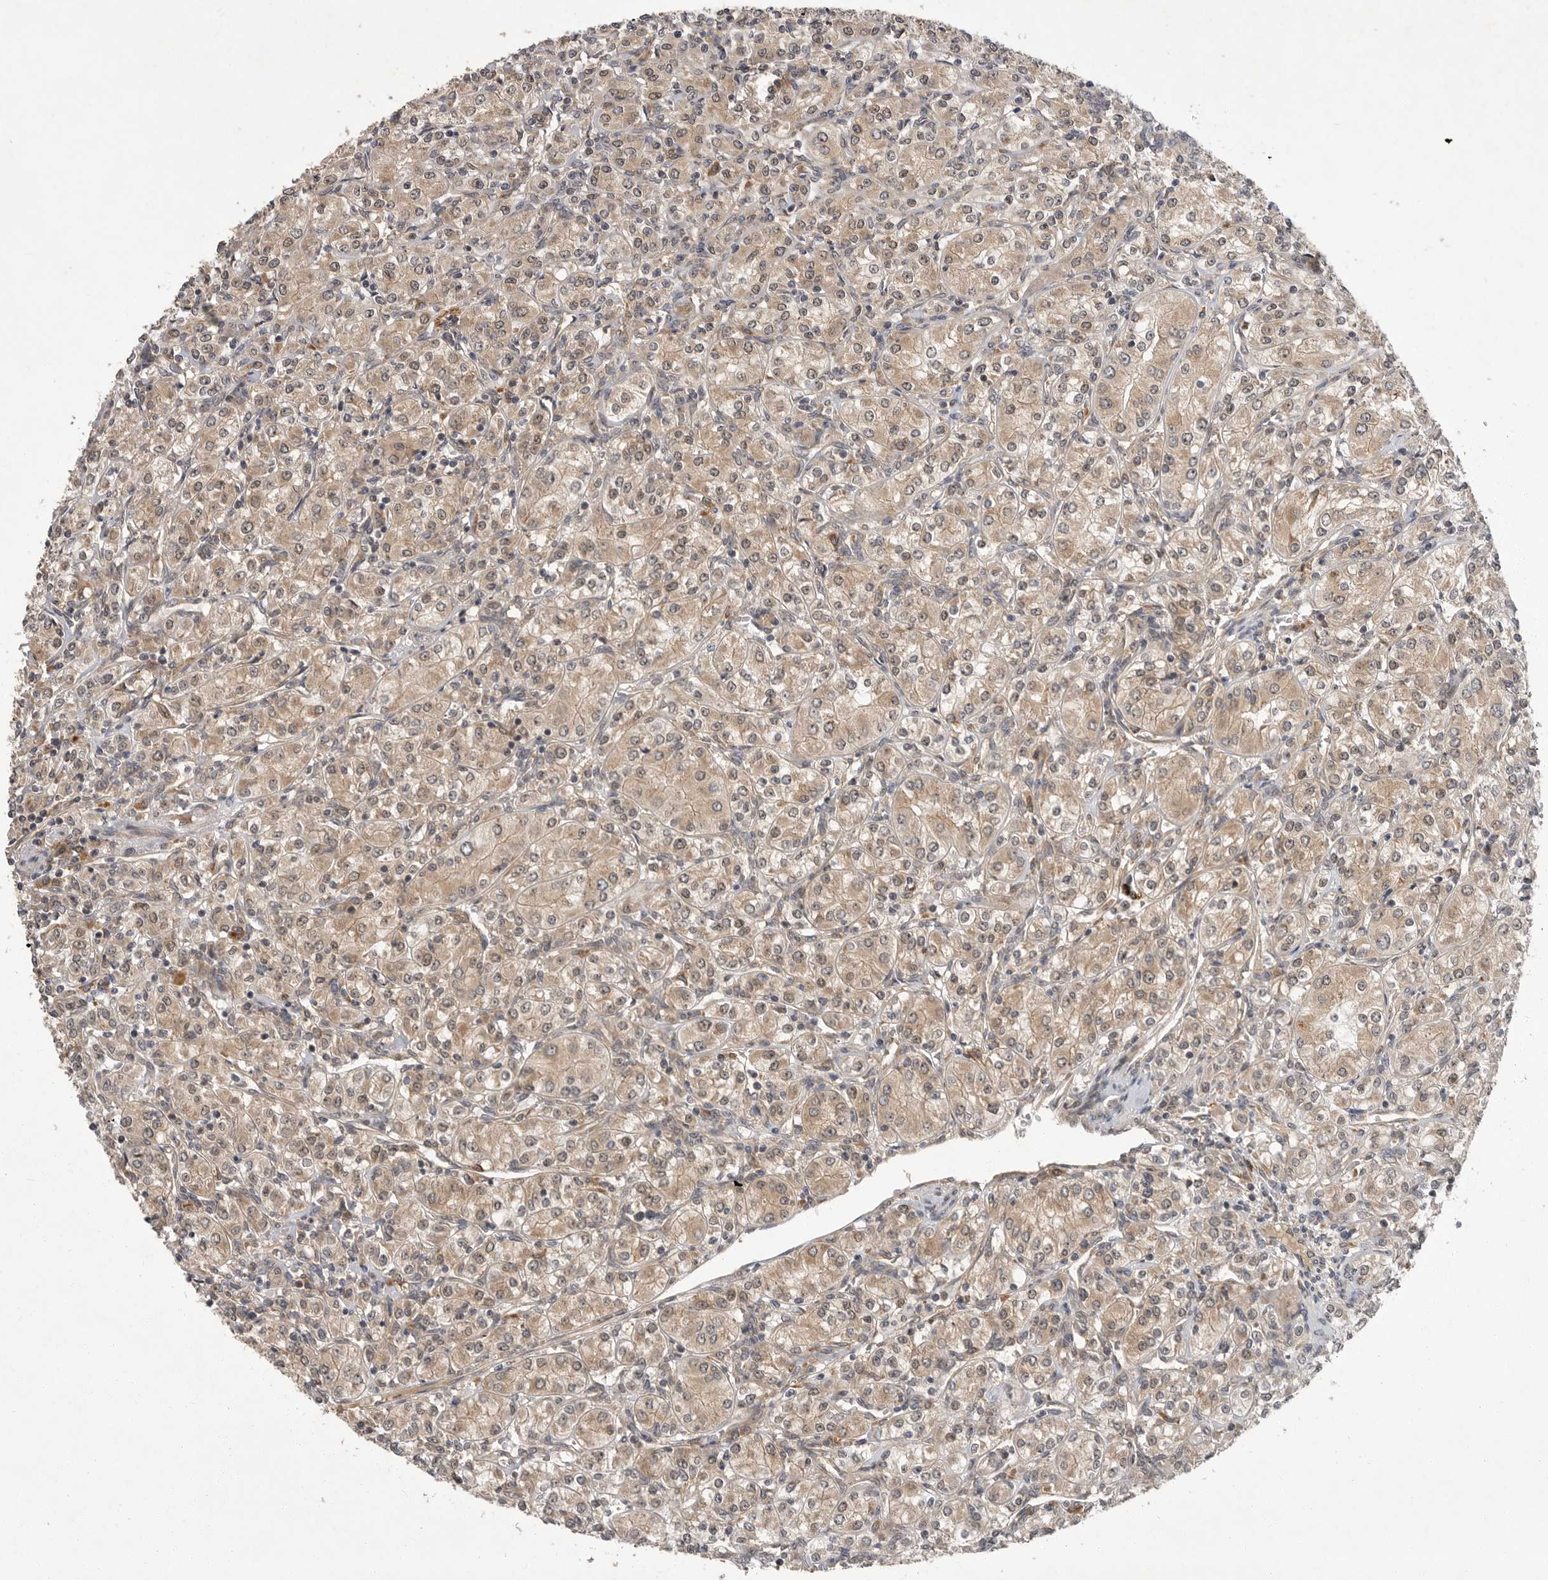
{"staining": {"intensity": "weak", "quantity": ">75%", "location": "cytoplasmic/membranous,nuclear"}, "tissue": "renal cancer", "cell_type": "Tumor cells", "image_type": "cancer", "snomed": [{"axis": "morphology", "description": "Adenocarcinoma, NOS"}, {"axis": "topography", "description": "Kidney"}], "caption": "The image reveals a brown stain indicating the presence of a protein in the cytoplasmic/membranous and nuclear of tumor cells in renal adenocarcinoma.", "gene": "OSBPL9", "patient": {"sex": "male", "age": 77}}